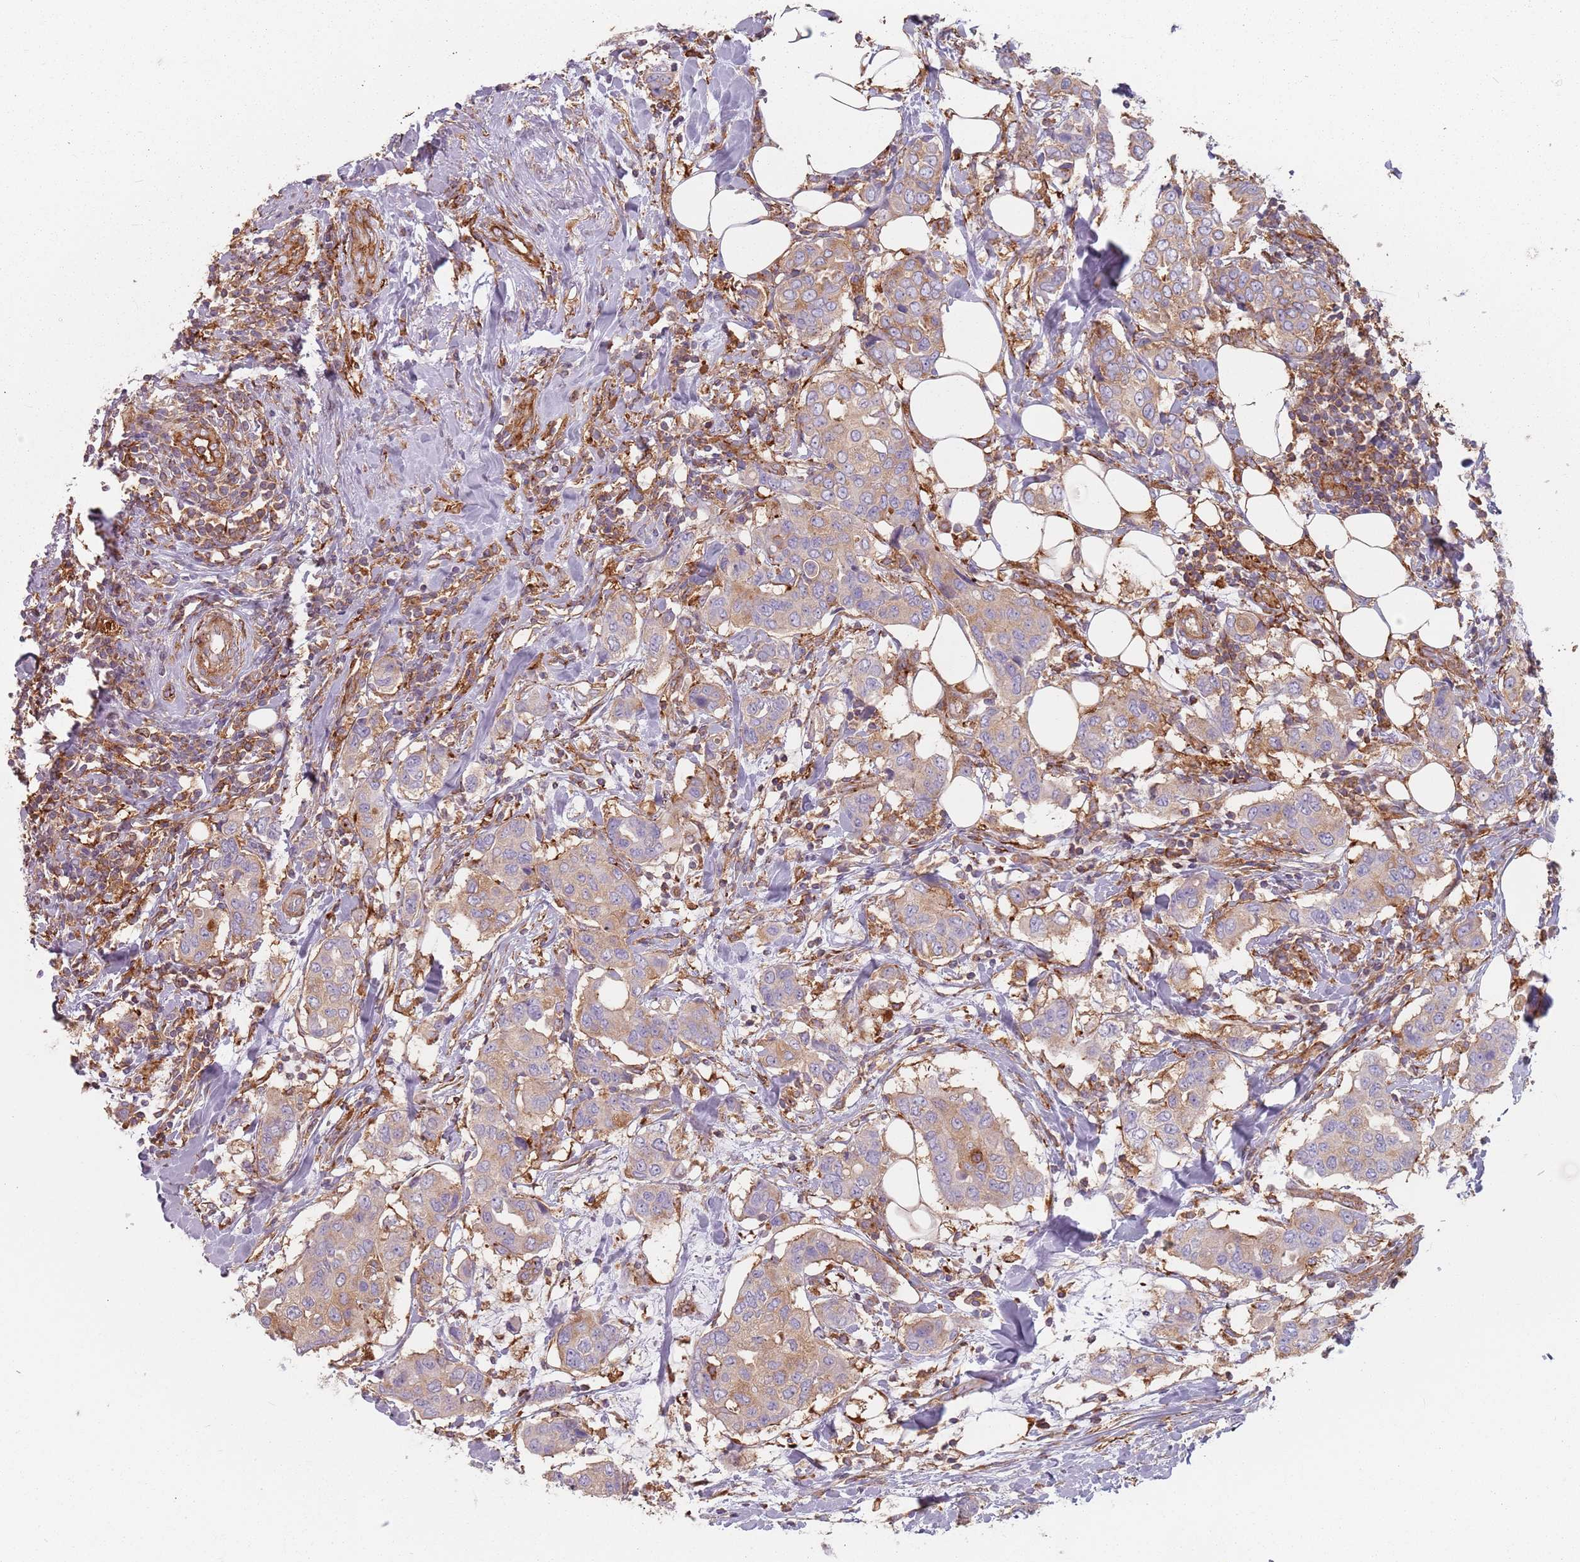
{"staining": {"intensity": "weak", "quantity": ">75%", "location": "cytoplasmic/membranous"}, "tissue": "breast cancer", "cell_type": "Tumor cells", "image_type": "cancer", "snomed": [{"axis": "morphology", "description": "Lobular carcinoma"}, {"axis": "topography", "description": "Breast"}], "caption": "There is low levels of weak cytoplasmic/membranous staining in tumor cells of breast cancer, as demonstrated by immunohistochemical staining (brown color).", "gene": "TPD52L2", "patient": {"sex": "female", "age": 51}}